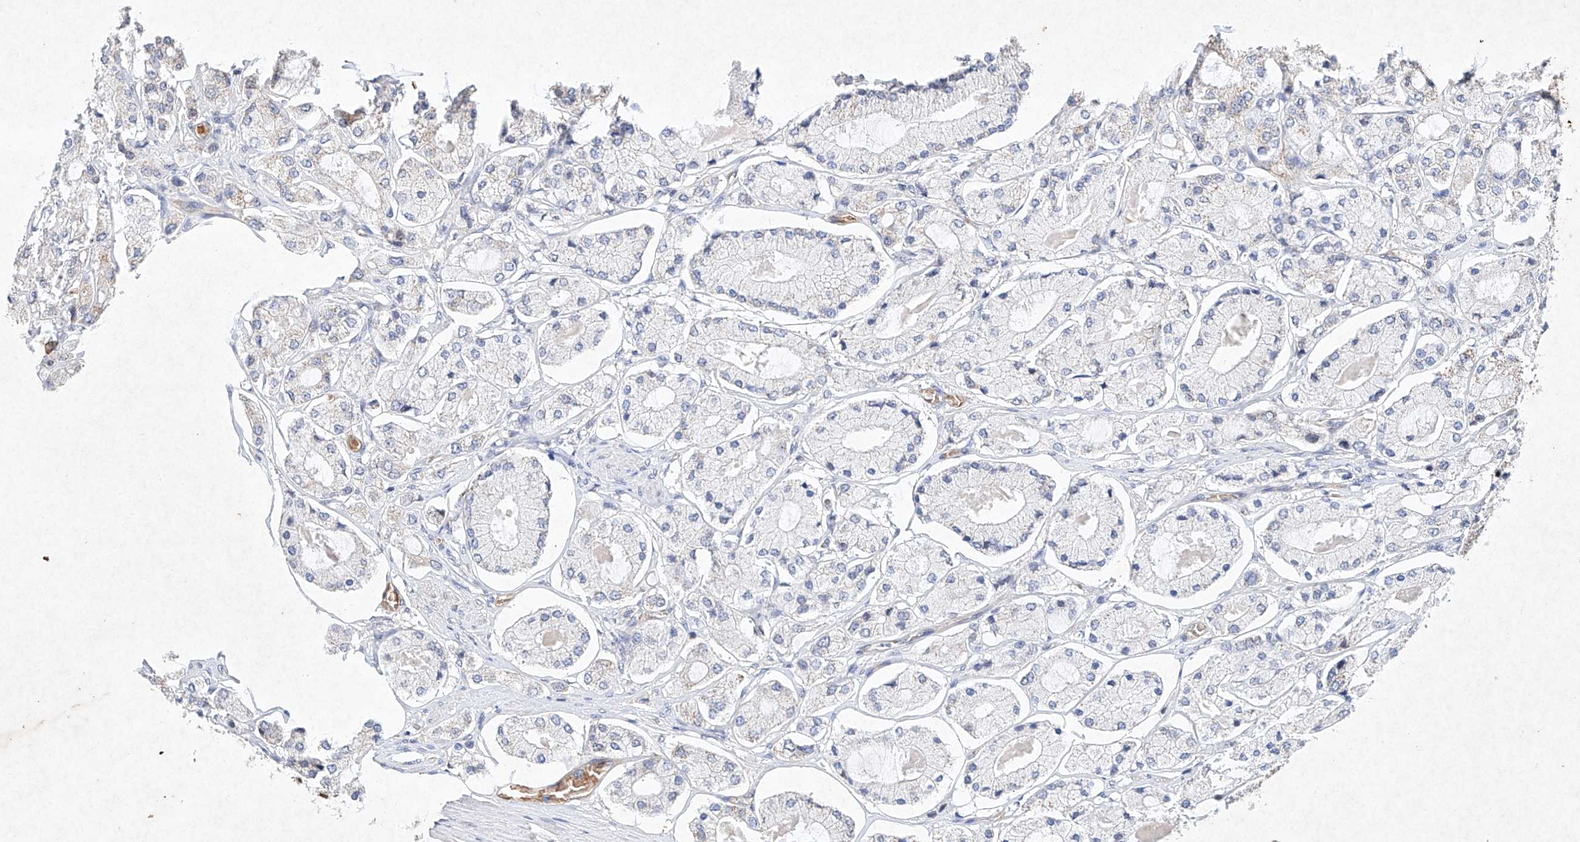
{"staining": {"intensity": "moderate", "quantity": "25%-75%", "location": "cytoplasmic/membranous"}, "tissue": "prostate cancer", "cell_type": "Tumor cells", "image_type": "cancer", "snomed": [{"axis": "morphology", "description": "Adenocarcinoma, High grade"}, {"axis": "topography", "description": "Prostate"}], "caption": "Prostate high-grade adenocarcinoma stained for a protein exhibits moderate cytoplasmic/membranous positivity in tumor cells.", "gene": "FASTK", "patient": {"sex": "male", "age": 65}}